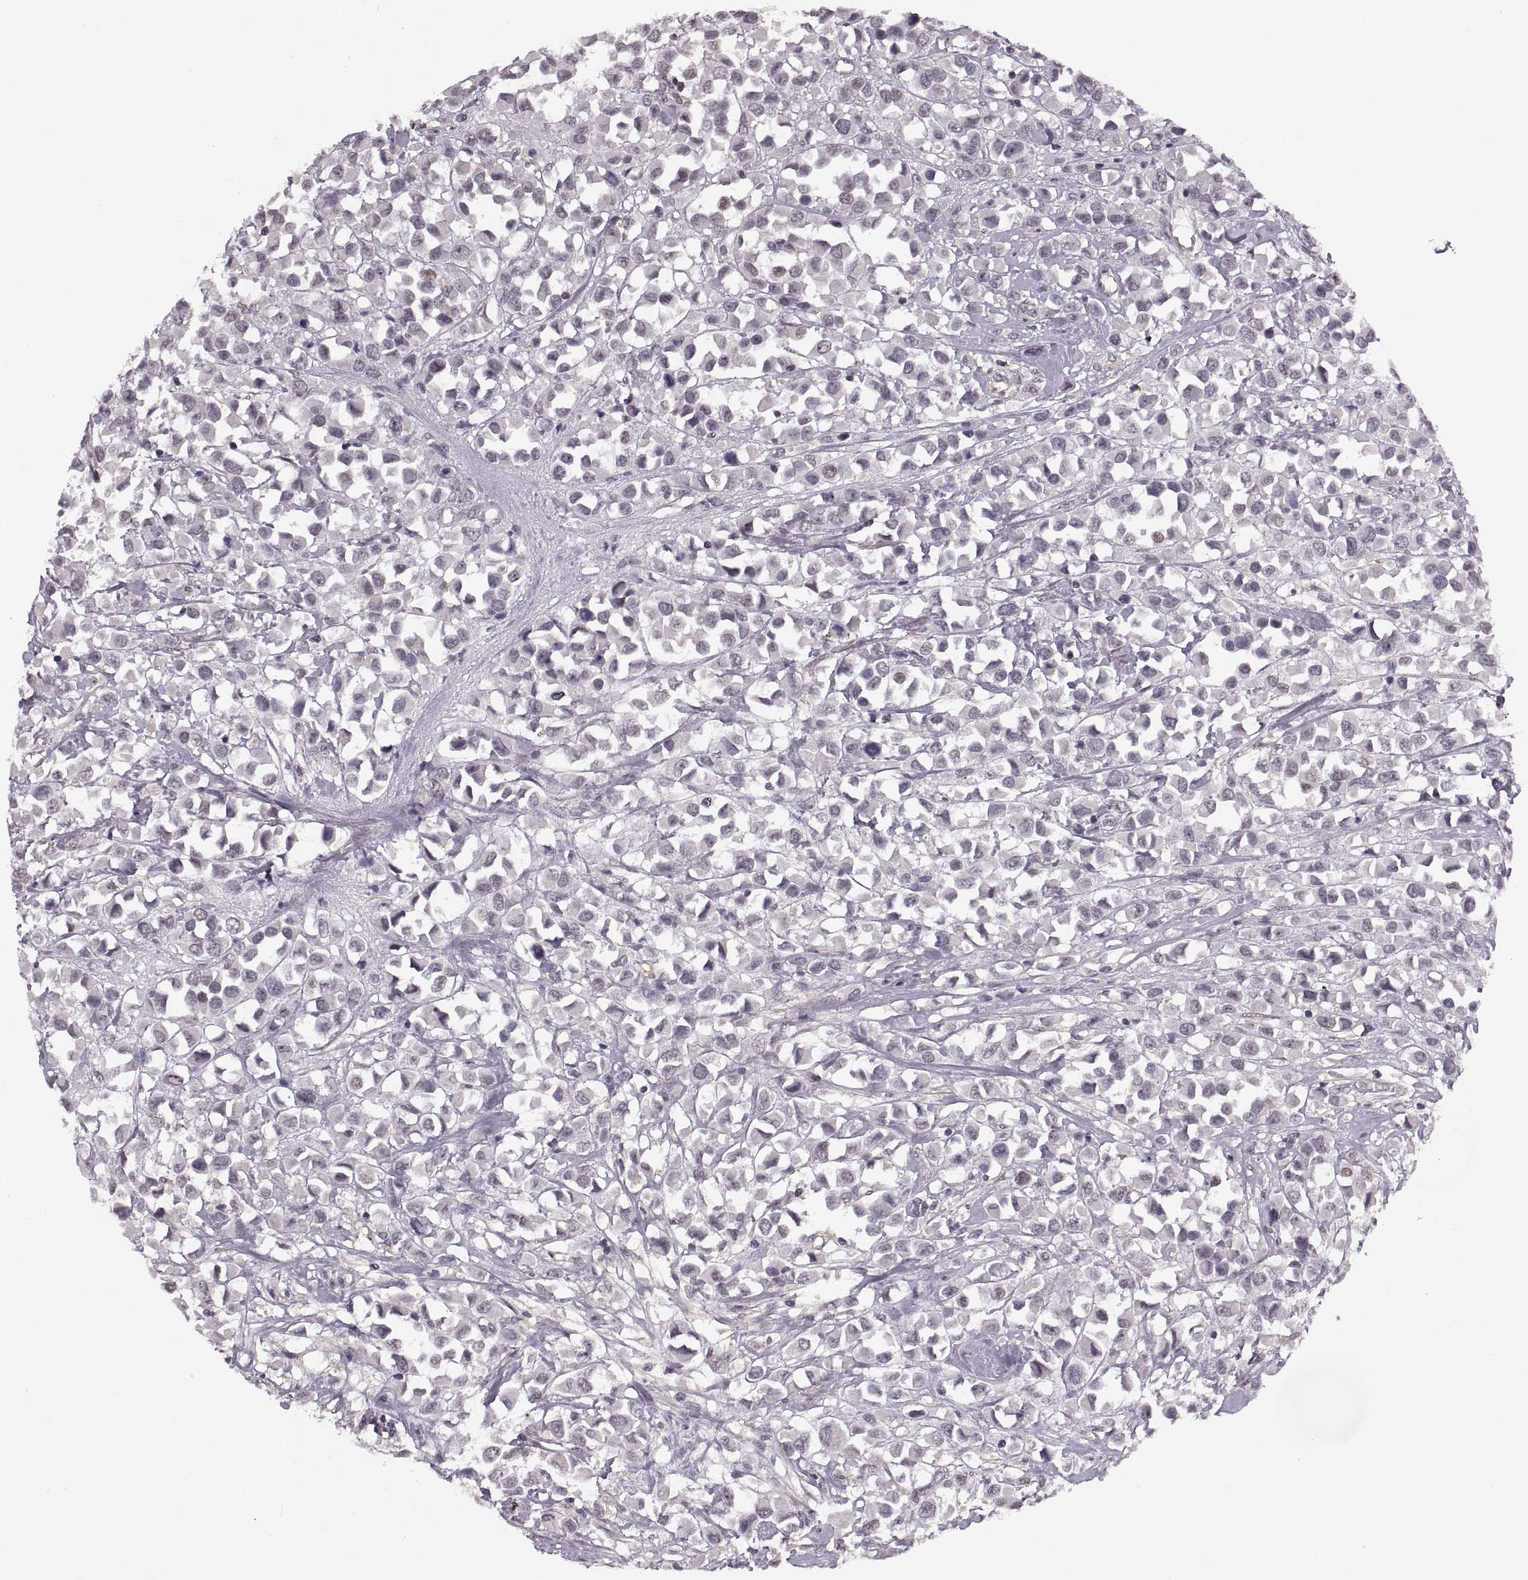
{"staining": {"intensity": "negative", "quantity": "none", "location": "none"}, "tissue": "breast cancer", "cell_type": "Tumor cells", "image_type": "cancer", "snomed": [{"axis": "morphology", "description": "Duct carcinoma"}, {"axis": "topography", "description": "Breast"}], "caption": "Photomicrograph shows no protein expression in tumor cells of breast cancer (infiltrating ductal carcinoma) tissue.", "gene": "LUZP2", "patient": {"sex": "female", "age": 61}}